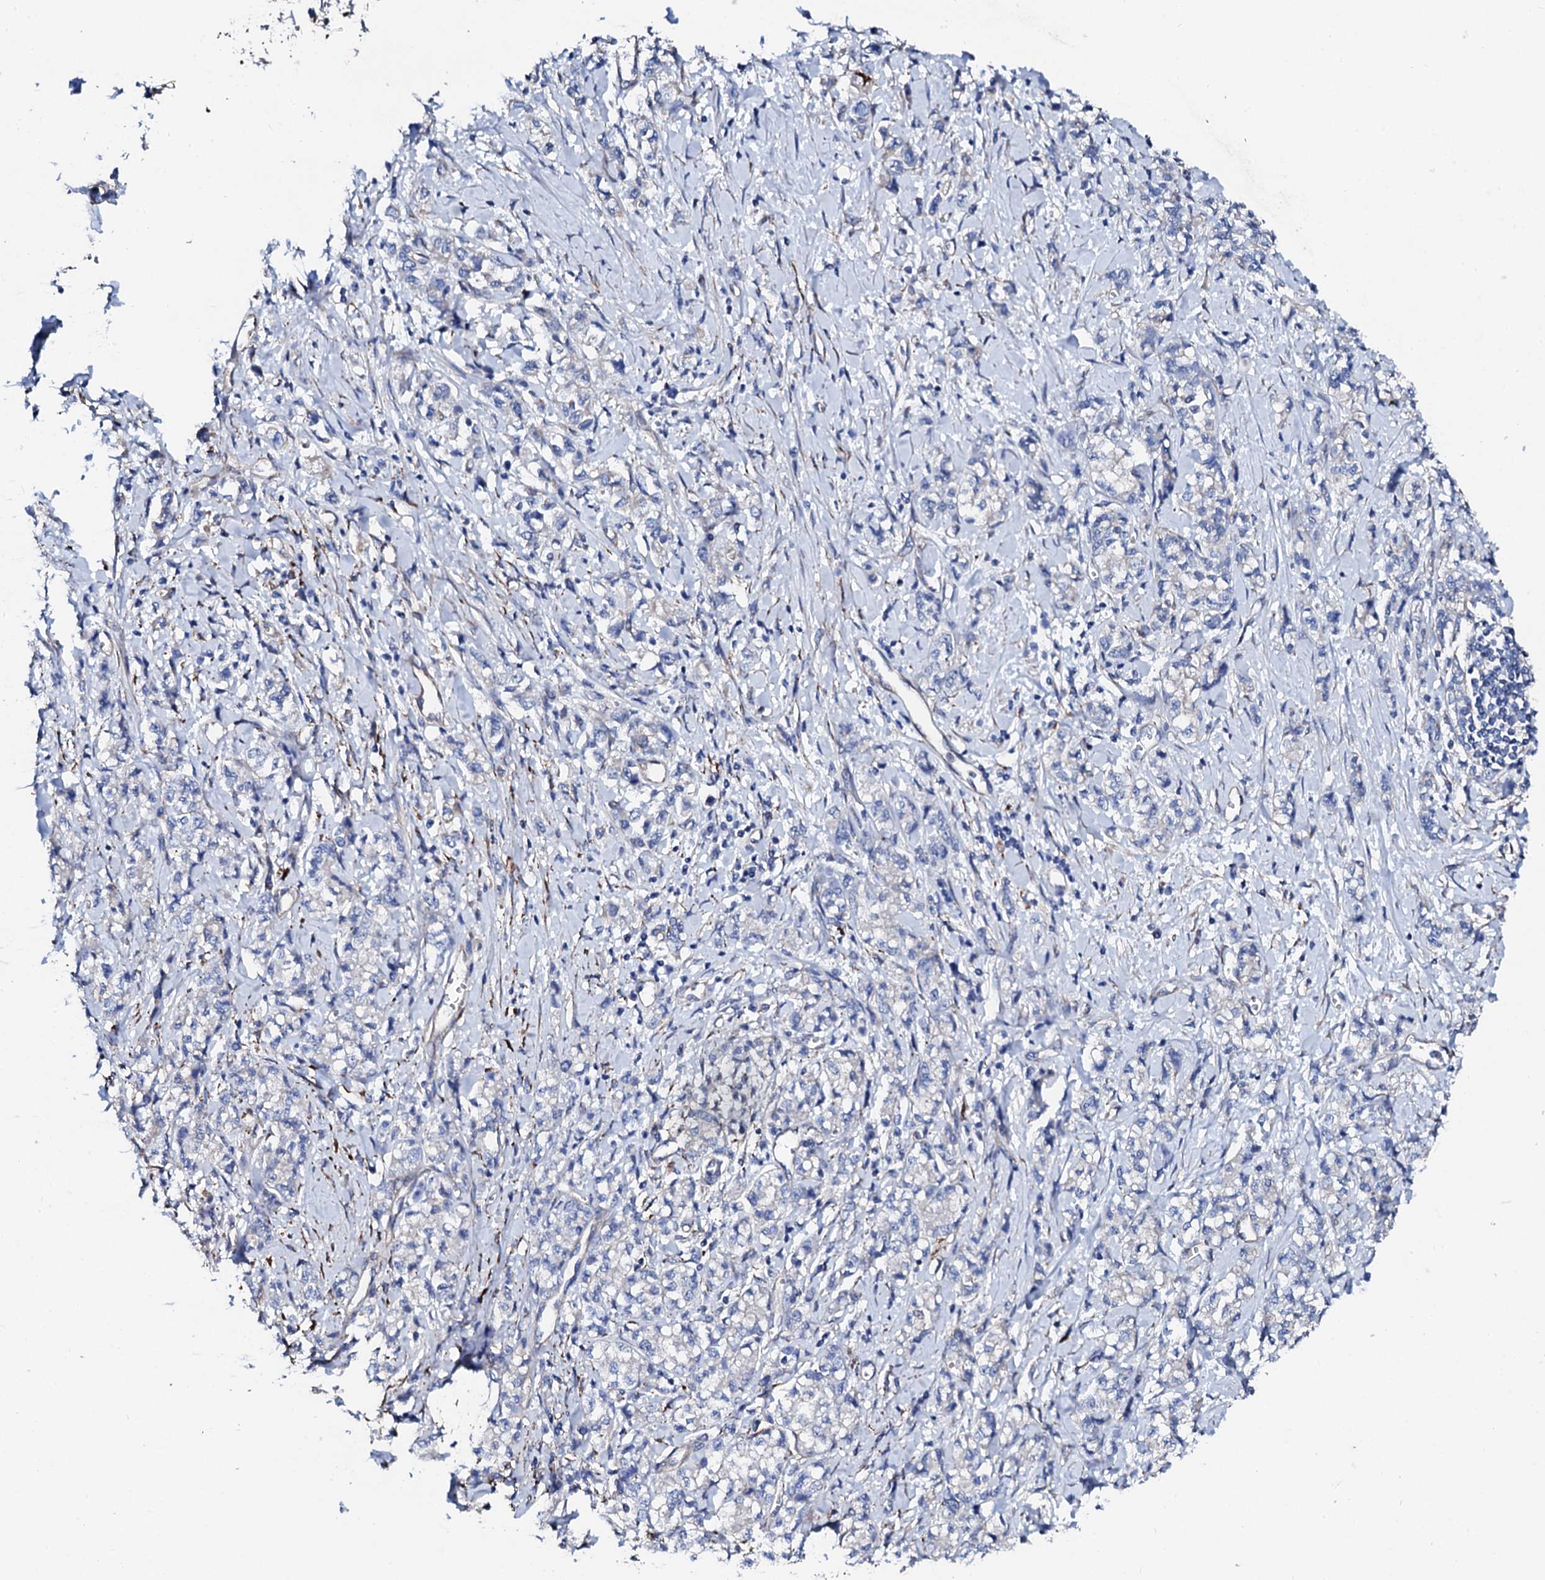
{"staining": {"intensity": "negative", "quantity": "none", "location": "none"}, "tissue": "stomach cancer", "cell_type": "Tumor cells", "image_type": "cancer", "snomed": [{"axis": "morphology", "description": "Adenocarcinoma, NOS"}, {"axis": "topography", "description": "Stomach"}], "caption": "This is an IHC histopathology image of human stomach adenocarcinoma. There is no positivity in tumor cells.", "gene": "KLHL32", "patient": {"sex": "female", "age": 76}}